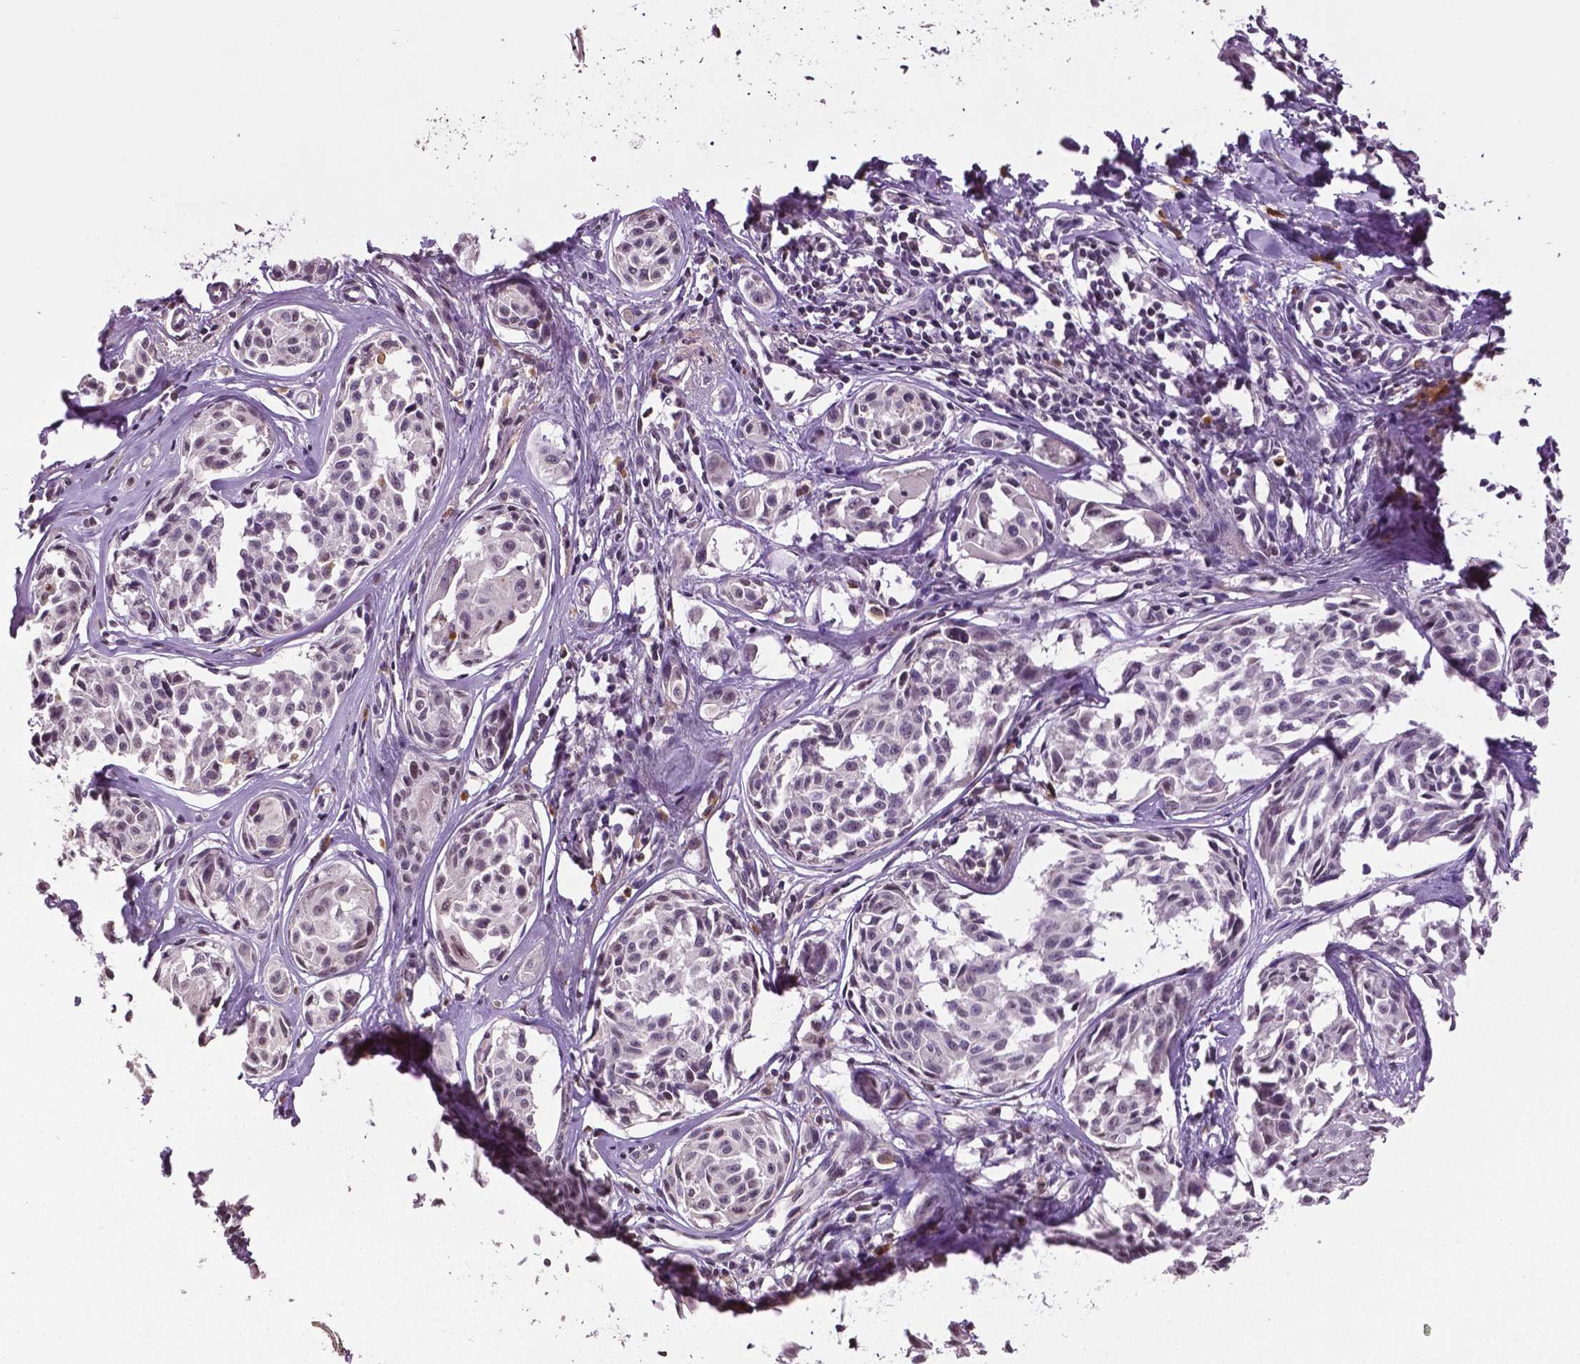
{"staining": {"intensity": "negative", "quantity": "none", "location": "none"}, "tissue": "melanoma", "cell_type": "Tumor cells", "image_type": "cancer", "snomed": [{"axis": "morphology", "description": "Malignant melanoma, NOS"}, {"axis": "topography", "description": "Skin"}], "caption": "DAB immunohistochemical staining of melanoma demonstrates no significant positivity in tumor cells.", "gene": "DLX5", "patient": {"sex": "male", "age": 51}}